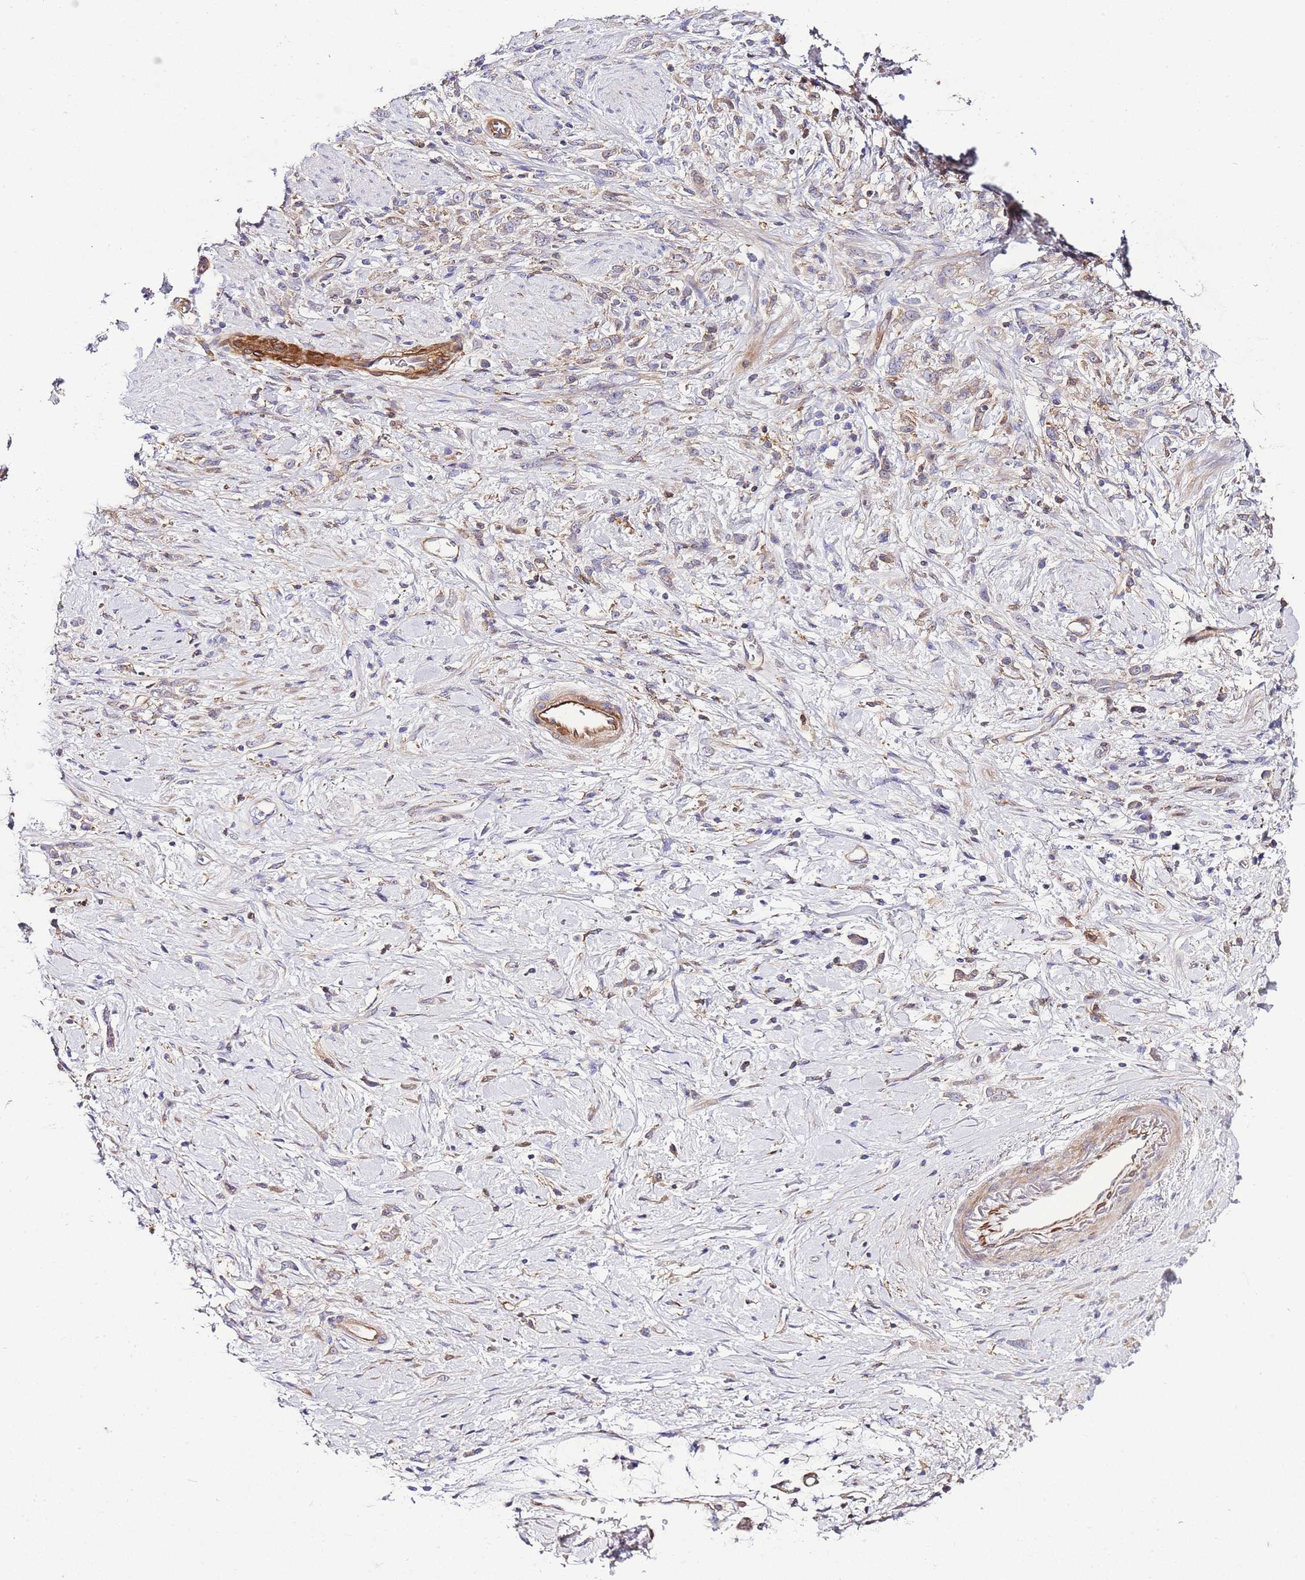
{"staining": {"intensity": "moderate", "quantity": "25%-75%", "location": "cytoplasmic/membranous"}, "tissue": "stomach cancer", "cell_type": "Tumor cells", "image_type": "cancer", "snomed": [{"axis": "morphology", "description": "Adenocarcinoma, NOS"}, {"axis": "topography", "description": "Stomach"}], "caption": "This is an image of IHC staining of adenocarcinoma (stomach), which shows moderate positivity in the cytoplasmic/membranous of tumor cells.", "gene": "FBN3", "patient": {"sex": "female", "age": 60}}